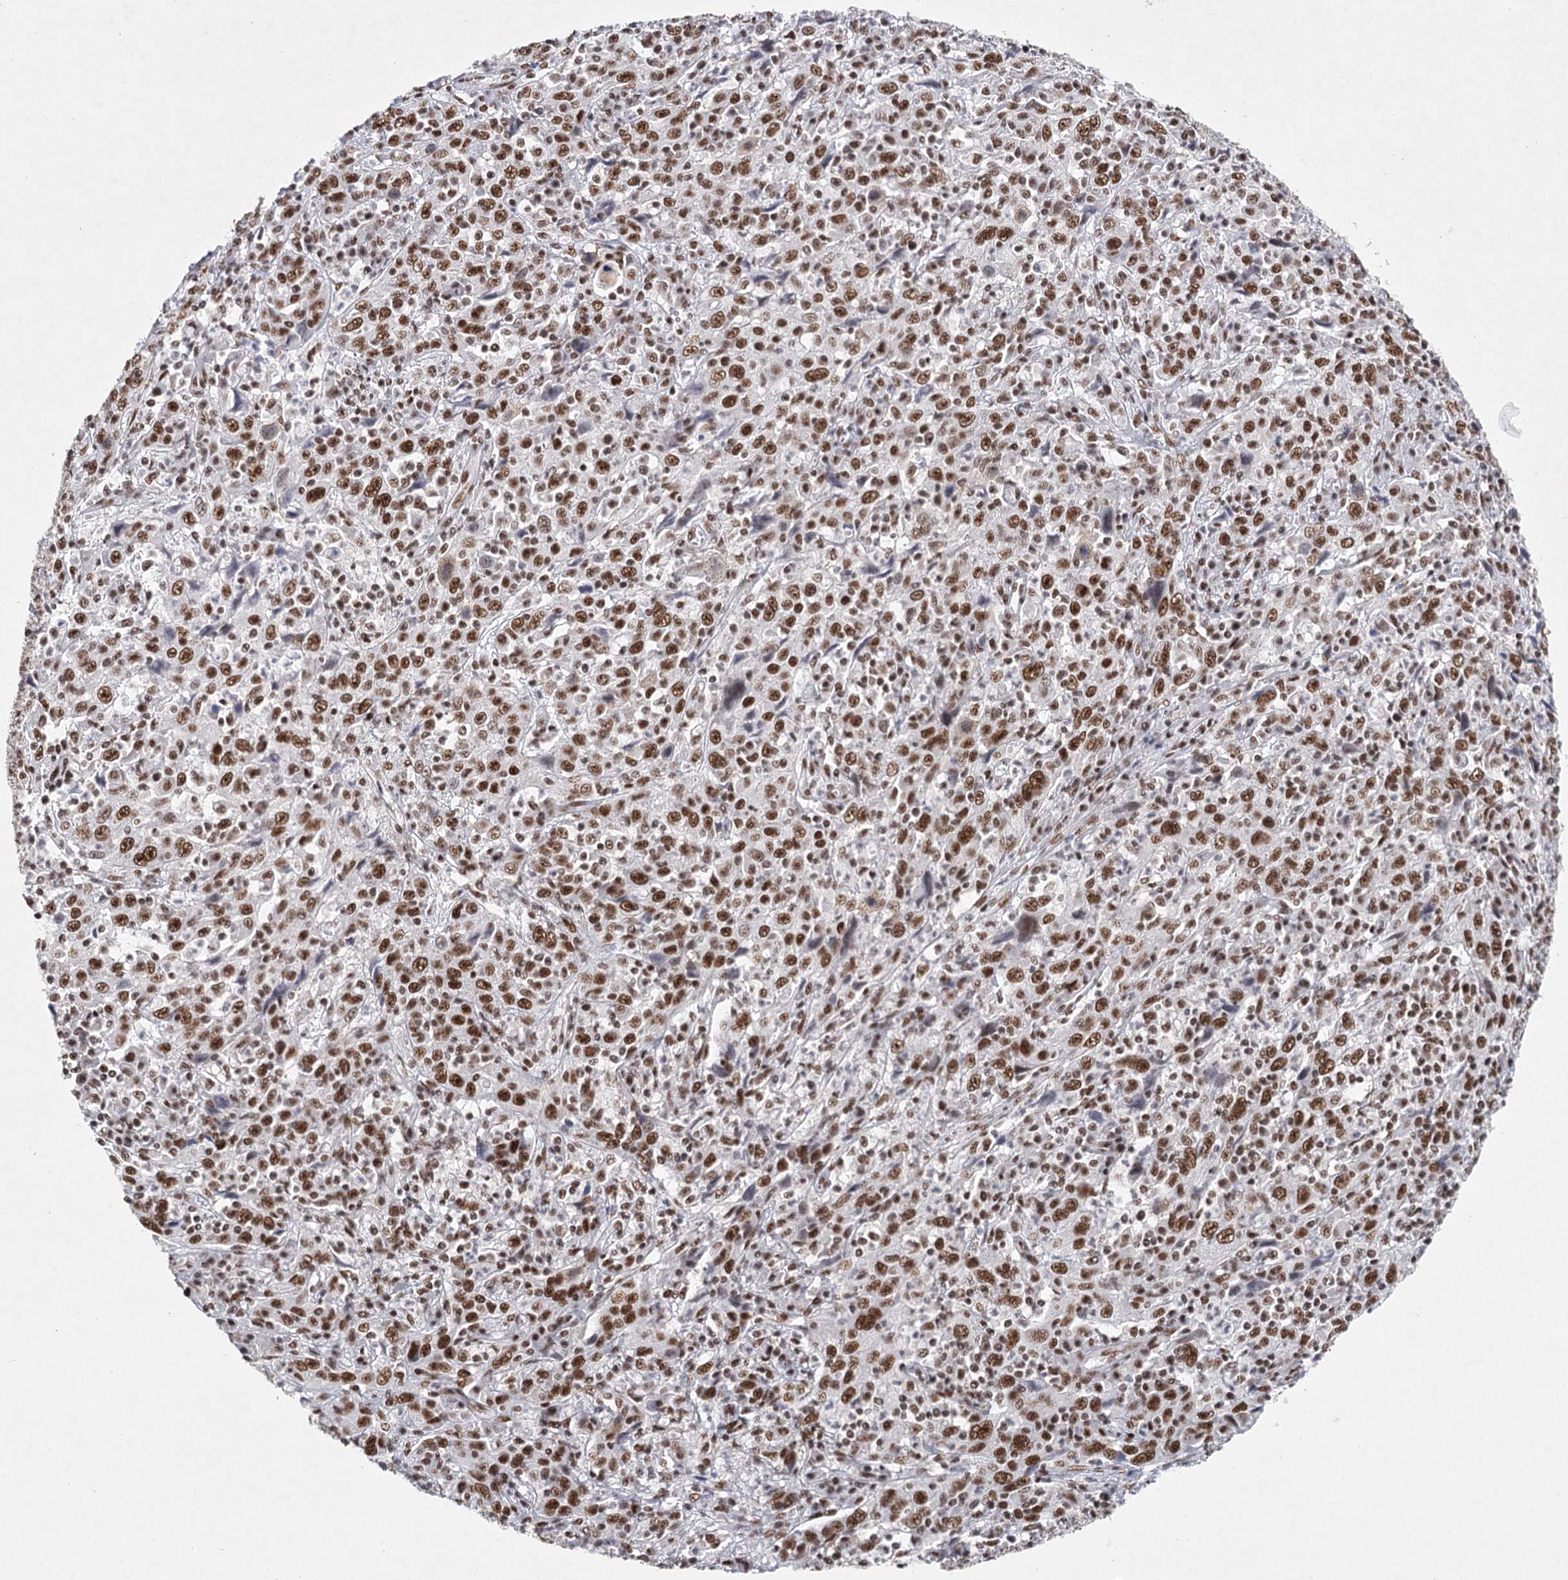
{"staining": {"intensity": "moderate", "quantity": ">75%", "location": "nuclear"}, "tissue": "cervical cancer", "cell_type": "Tumor cells", "image_type": "cancer", "snomed": [{"axis": "morphology", "description": "Squamous cell carcinoma, NOS"}, {"axis": "topography", "description": "Cervix"}], "caption": "Squamous cell carcinoma (cervical) stained with DAB immunohistochemistry (IHC) demonstrates medium levels of moderate nuclear staining in about >75% of tumor cells.", "gene": "SCAF8", "patient": {"sex": "female", "age": 46}}